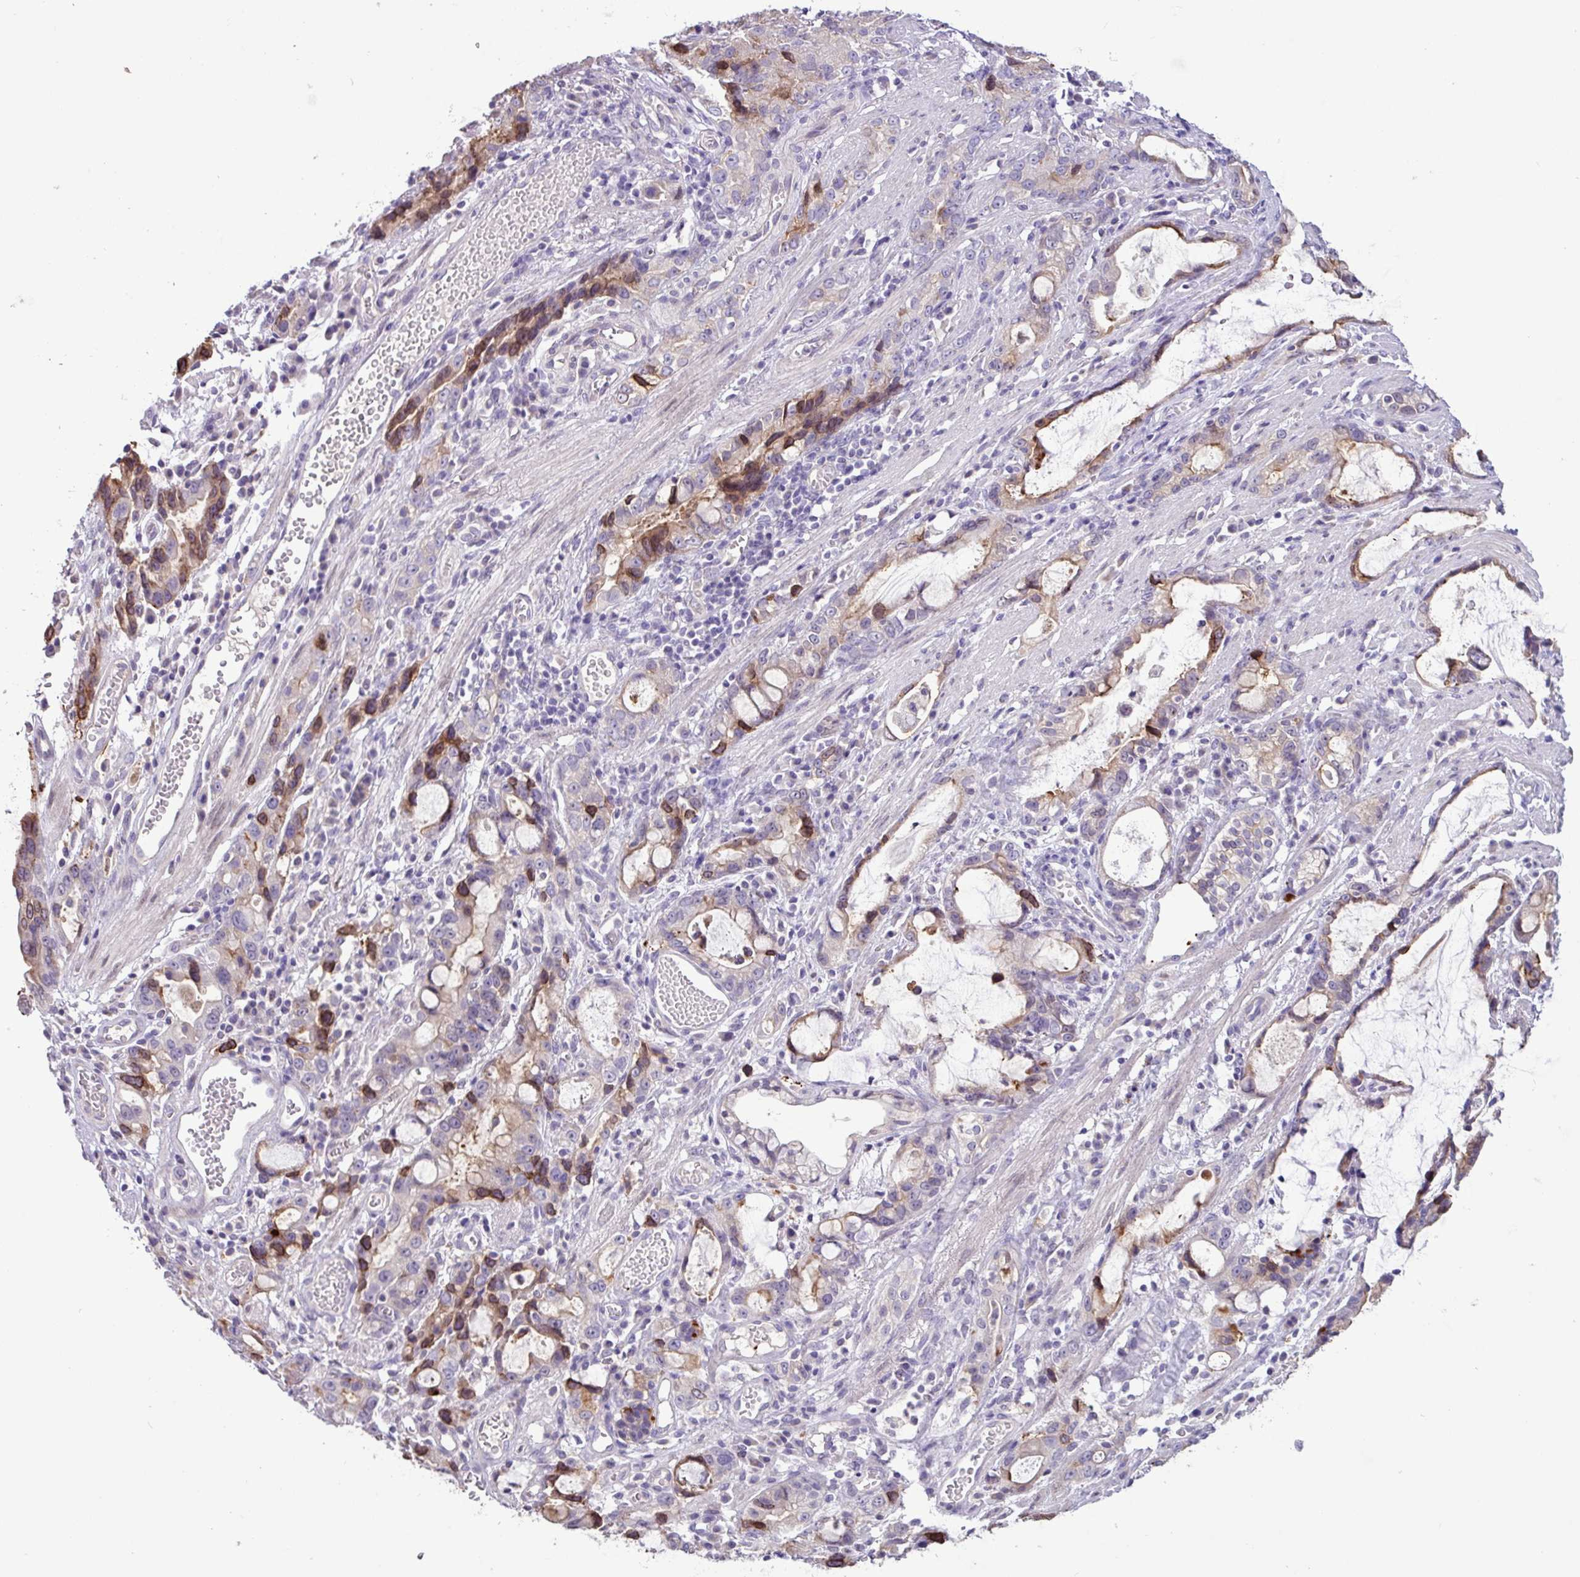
{"staining": {"intensity": "strong", "quantity": "<25%", "location": "cytoplasmic/membranous"}, "tissue": "stomach cancer", "cell_type": "Tumor cells", "image_type": "cancer", "snomed": [{"axis": "morphology", "description": "Adenocarcinoma, NOS"}, {"axis": "topography", "description": "Stomach"}], "caption": "This is an image of immunohistochemistry staining of stomach adenocarcinoma, which shows strong positivity in the cytoplasmic/membranous of tumor cells.", "gene": "PNLDC1", "patient": {"sex": "male", "age": 55}}